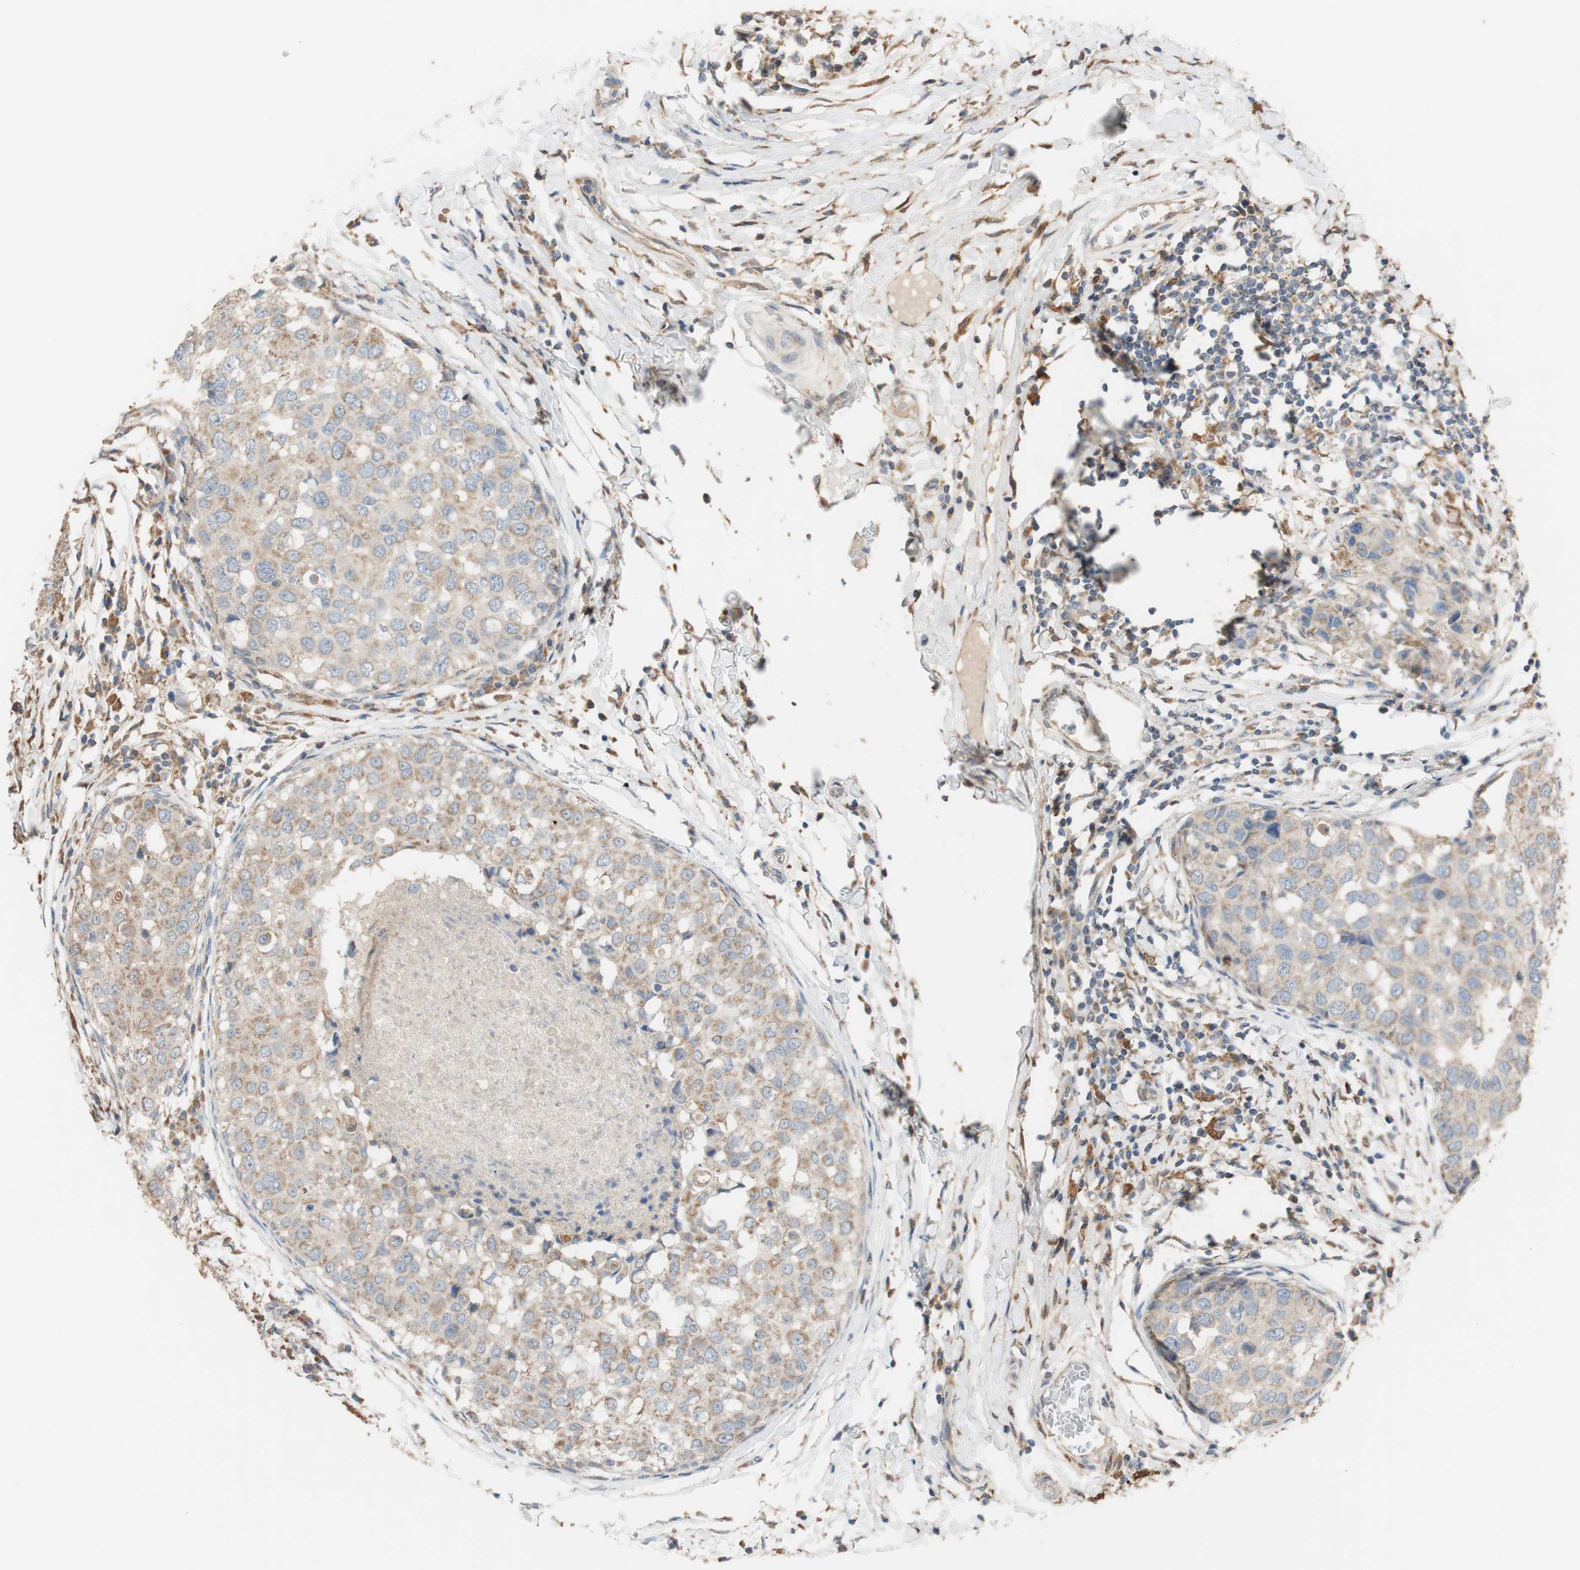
{"staining": {"intensity": "moderate", "quantity": "25%-75%", "location": "cytoplasmic/membranous"}, "tissue": "breast cancer", "cell_type": "Tumor cells", "image_type": "cancer", "snomed": [{"axis": "morphology", "description": "Duct carcinoma"}, {"axis": "topography", "description": "Breast"}], "caption": "Immunohistochemical staining of human breast cancer (infiltrating ductal carcinoma) reveals medium levels of moderate cytoplasmic/membranous protein staining in approximately 25%-75% of tumor cells. (Brightfield microscopy of DAB IHC at high magnification).", "gene": "ALDH1A2", "patient": {"sex": "female", "age": 27}}